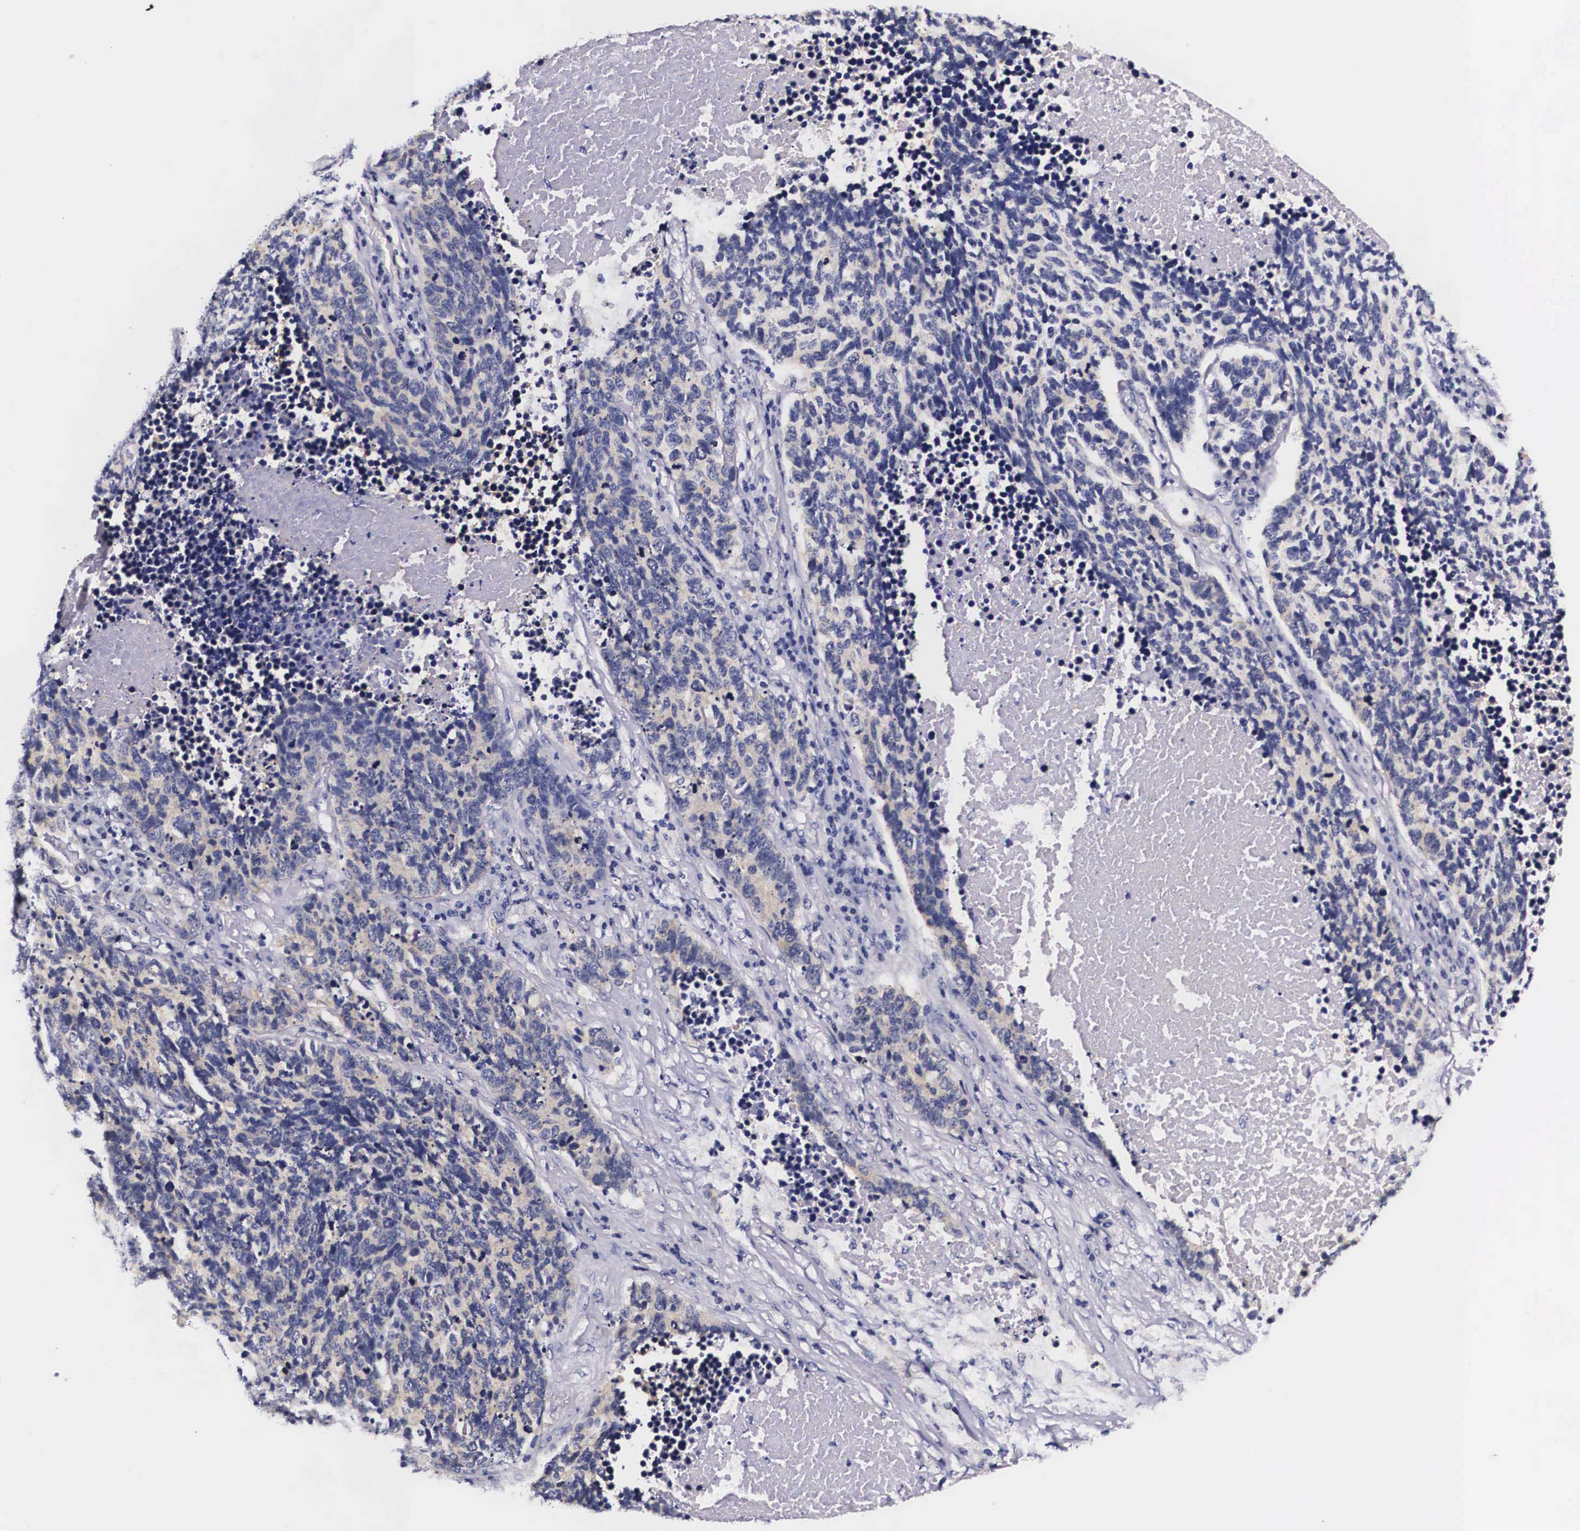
{"staining": {"intensity": "negative", "quantity": "none", "location": "none"}, "tissue": "lung cancer", "cell_type": "Tumor cells", "image_type": "cancer", "snomed": [{"axis": "morphology", "description": "Neoplasm, malignant, NOS"}, {"axis": "topography", "description": "Lung"}], "caption": "The micrograph reveals no significant expression in tumor cells of lung malignant neoplasm.", "gene": "PHETA2", "patient": {"sex": "female", "age": 75}}